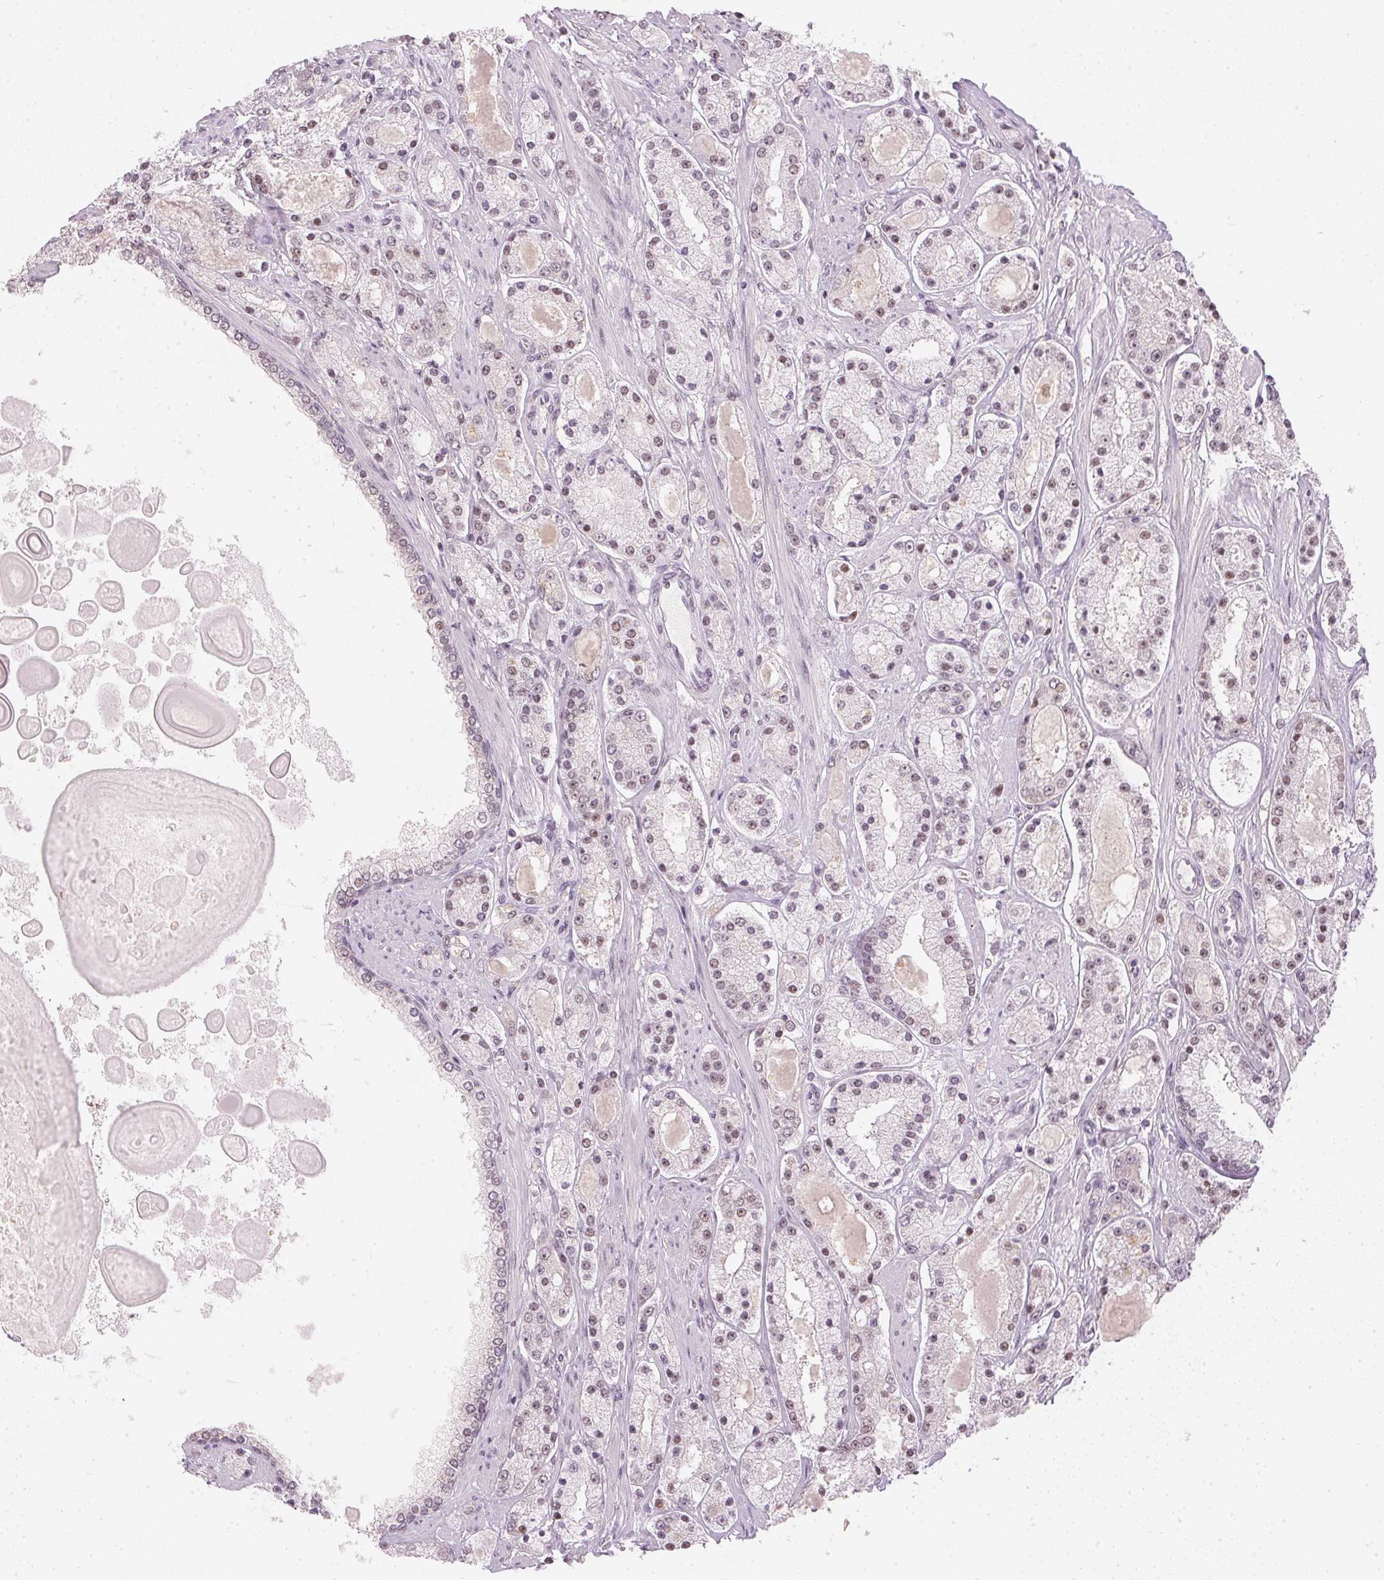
{"staining": {"intensity": "weak", "quantity": "25%-75%", "location": "nuclear"}, "tissue": "prostate cancer", "cell_type": "Tumor cells", "image_type": "cancer", "snomed": [{"axis": "morphology", "description": "Adenocarcinoma, High grade"}, {"axis": "topography", "description": "Prostate"}], "caption": "Immunohistochemical staining of prostate cancer (high-grade adenocarcinoma) reveals weak nuclear protein positivity in approximately 25%-75% of tumor cells.", "gene": "KPRP", "patient": {"sex": "male", "age": 67}}